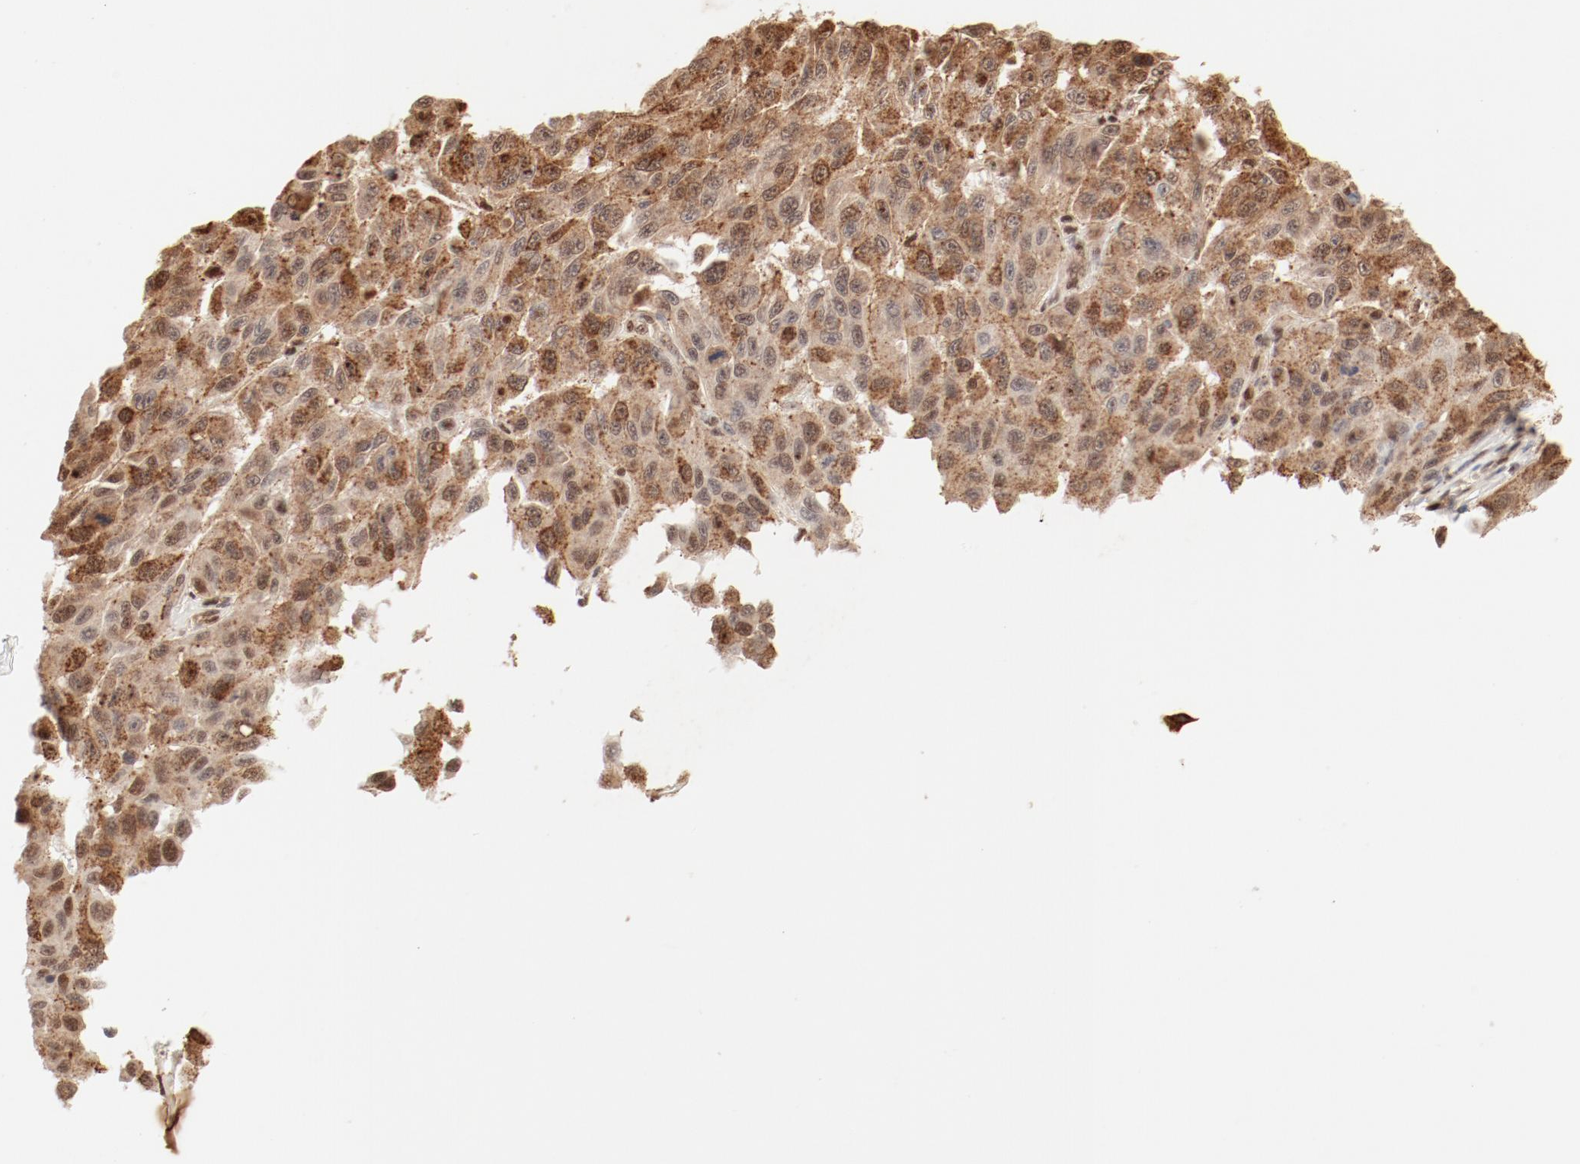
{"staining": {"intensity": "strong", "quantity": ">75%", "location": "cytoplasmic/membranous"}, "tissue": "melanoma", "cell_type": "Tumor cells", "image_type": "cancer", "snomed": [{"axis": "morphology", "description": "Malignant melanoma, NOS"}, {"axis": "topography", "description": "Skin"}], "caption": "Strong cytoplasmic/membranous positivity is appreciated in about >75% of tumor cells in melanoma.", "gene": "FAM50A", "patient": {"sex": "male", "age": 30}}